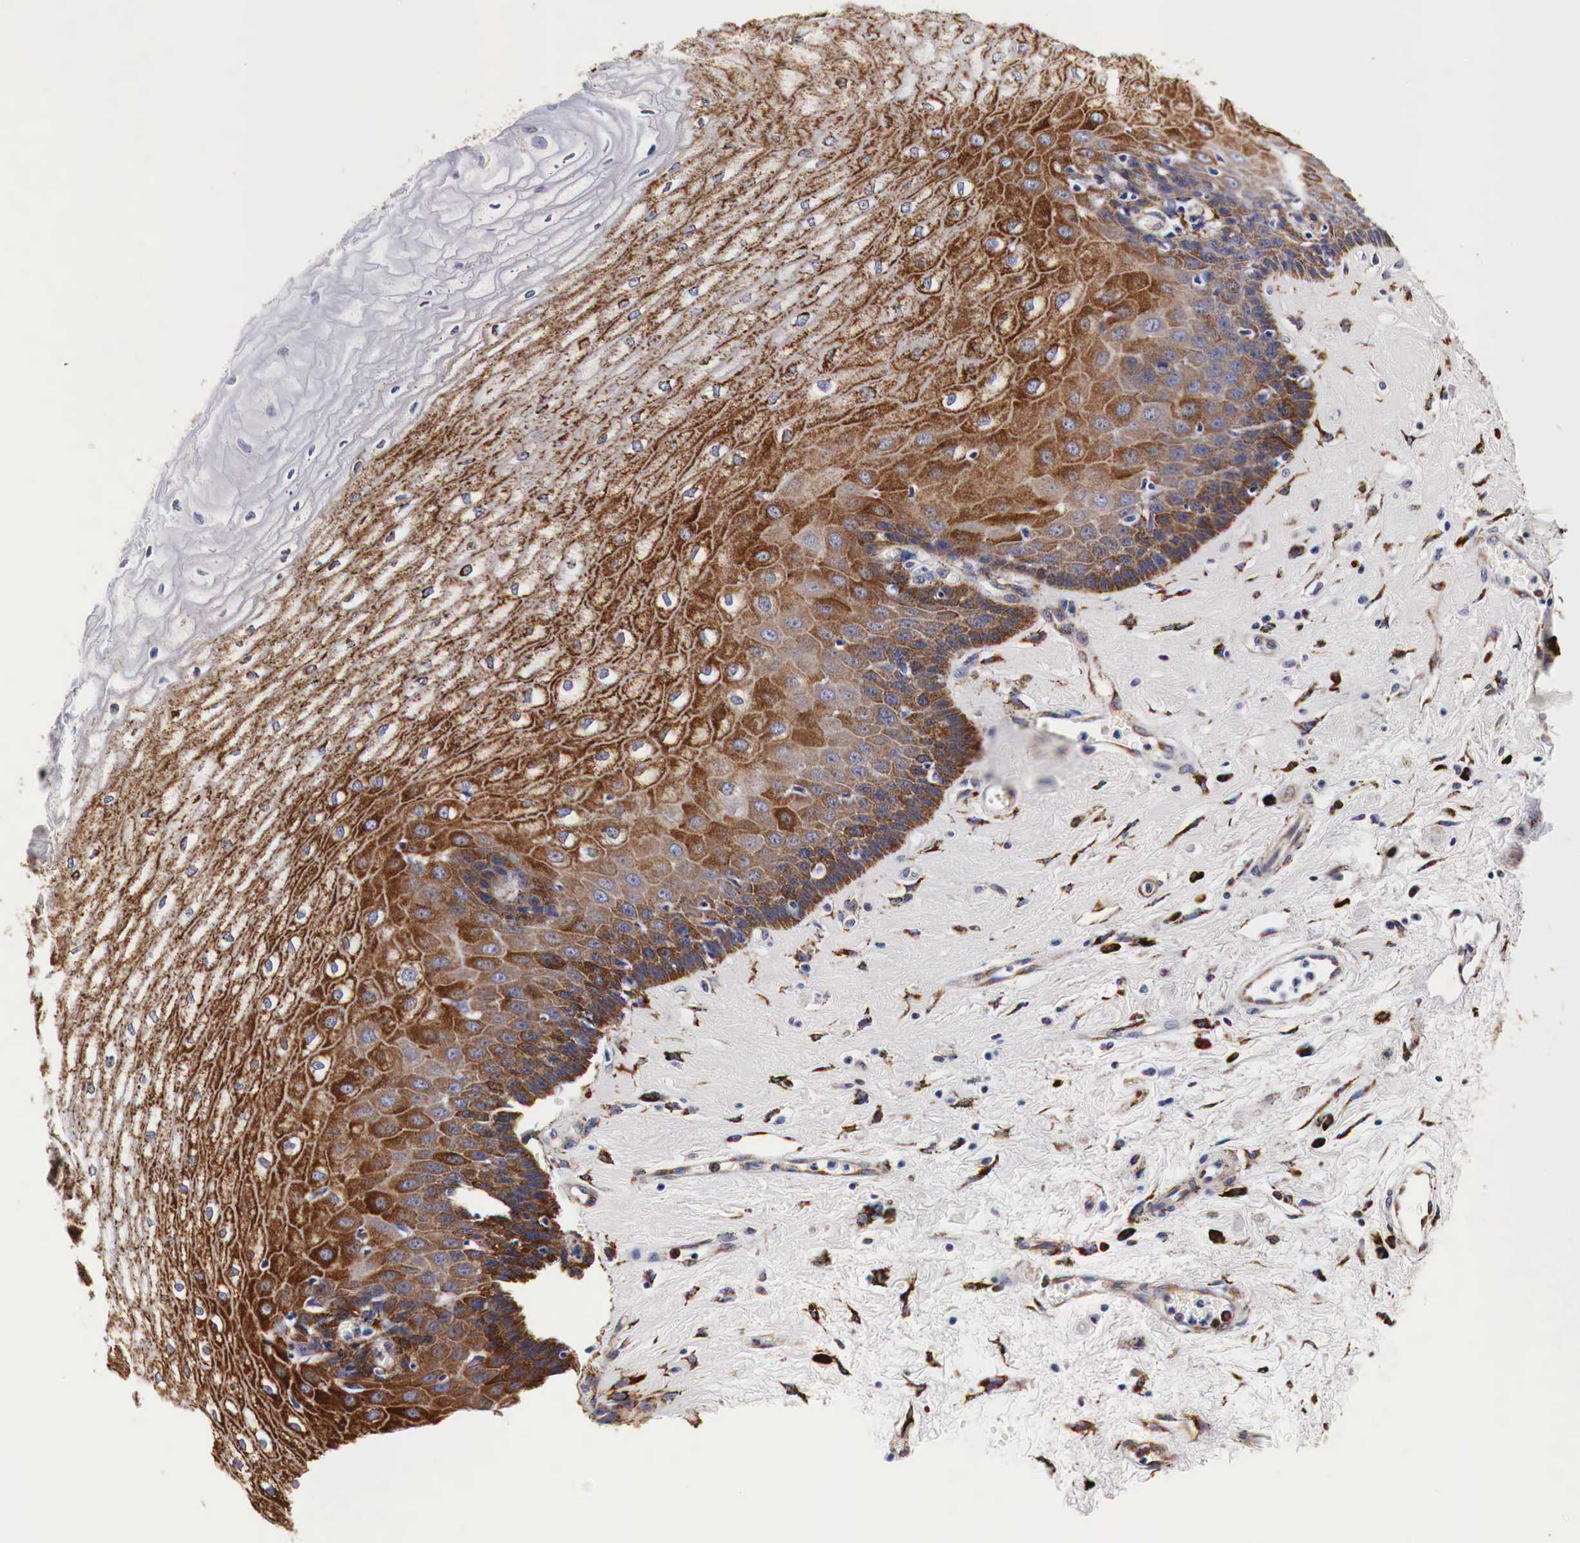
{"staining": {"intensity": "strong", "quantity": ">75%", "location": "cytoplasmic/membranous"}, "tissue": "esophagus", "cell_type": "Squamous epithelial cells", "image_type": "normal", "snomed": [{"axis": "morphology", "description": "Normal tissue, NOS"}, {"axis": "topography", "description": "Esophagus"}], "caption": "IHC staining of unremarkable esophagus, which demonstrates high levels of strong cytoplasmic/membranous staining in about >75% of squamous epithelial cells indicating strong cytoplasmic/membranous protein positivity. The staining was performed using DAB (3,3'-diaminobenzidine) (brown) for protein detection and nuclei were counterstained in hematoxylin (blue).", "gene": "CKAP4", "patient": {"sex": "male", "age": 65}}